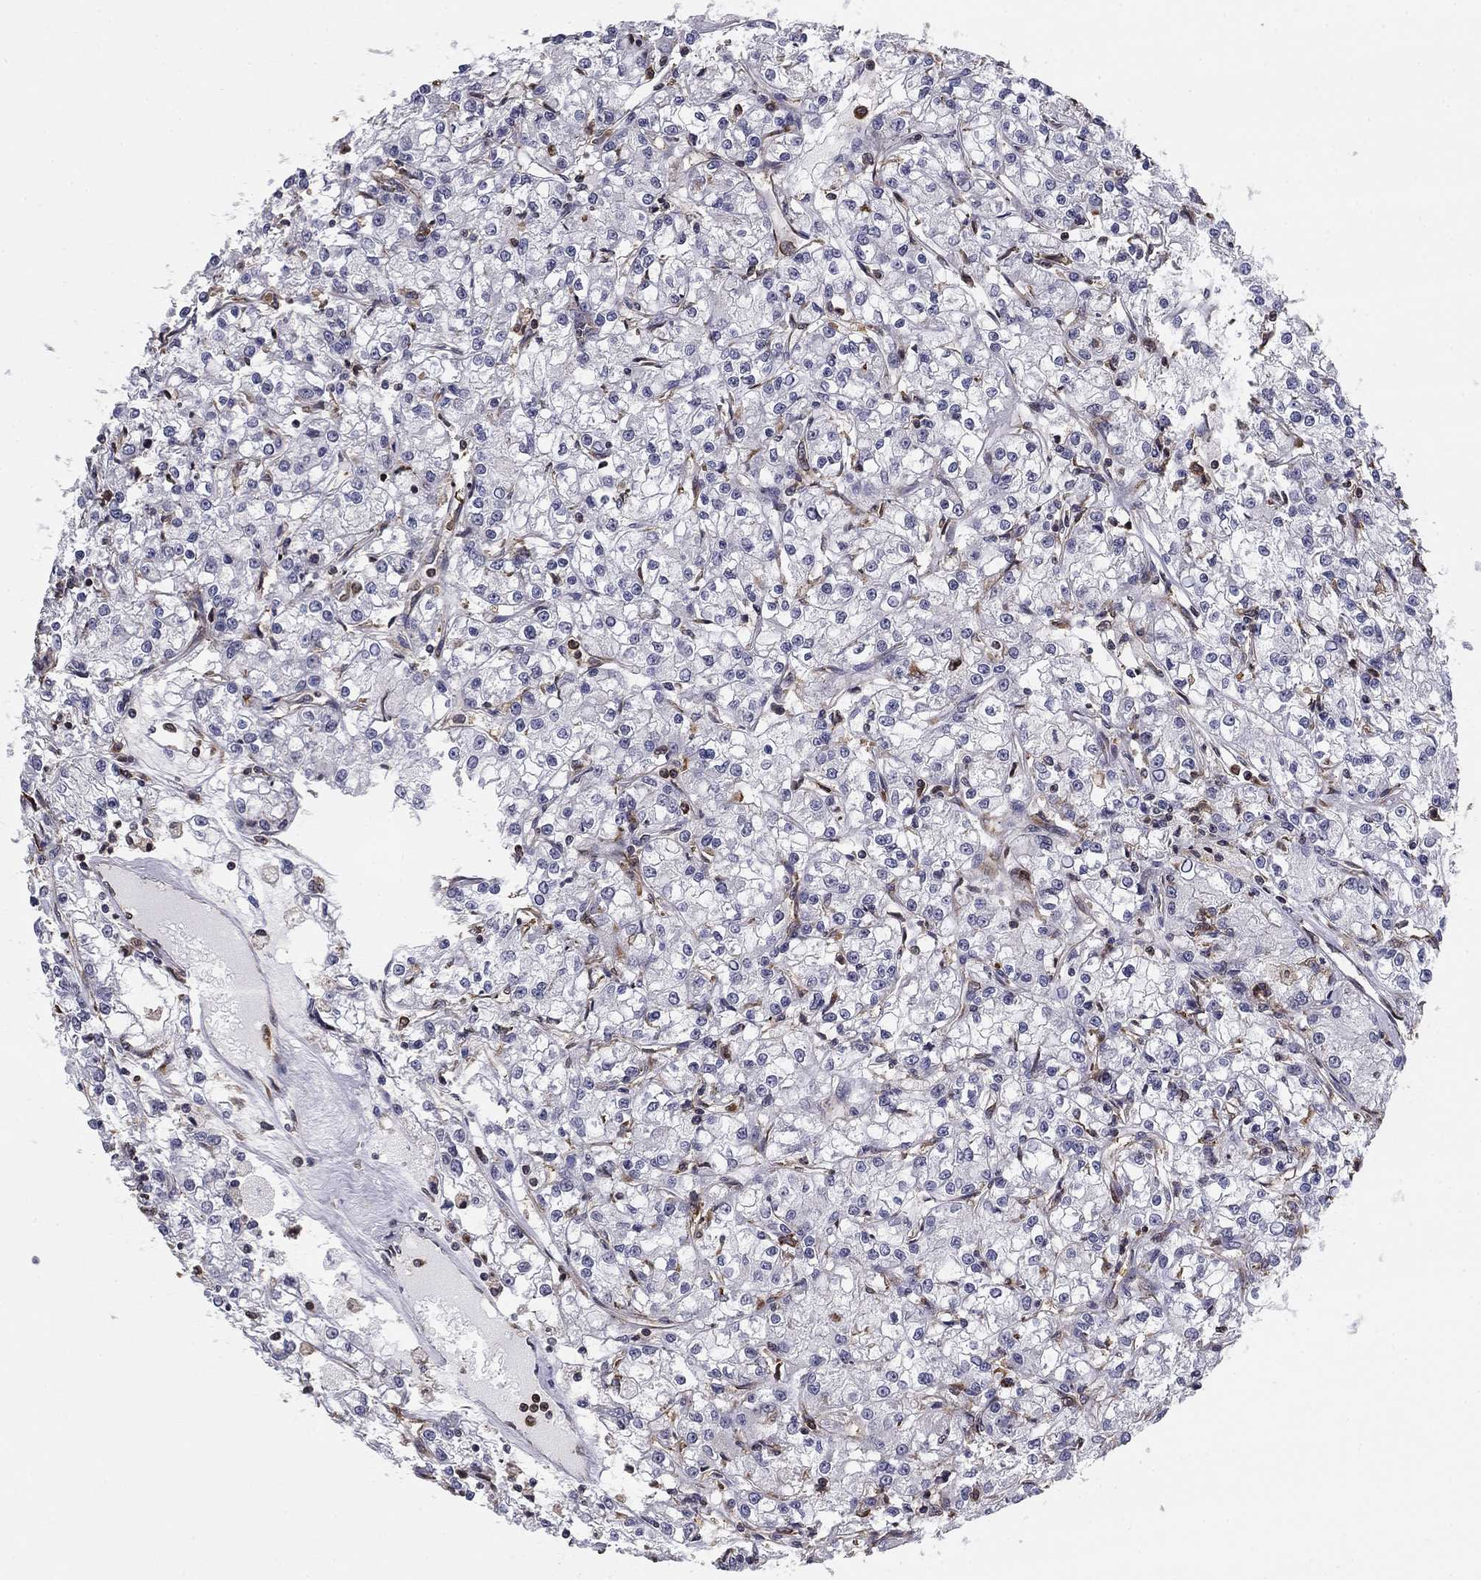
{"staining": {"intensity": "negative", "quantity": "none", "location": "none"}, "tissue": "renal cancer", "cell_type": "Tumor cells", "image_type": "cancer", "snomed": [{"axis": "morphology", "description": "Adenocarcinoma, NOS"}, {"axis": "topography", "description": "Kidney"}], "caption": "Renal cancer (adenocarcinoma) was stained to show a protein in brown. There is no significant staining in tumor cells.", "gene": "PLCB2", "patient": {"sex": "female", "age": 59}}